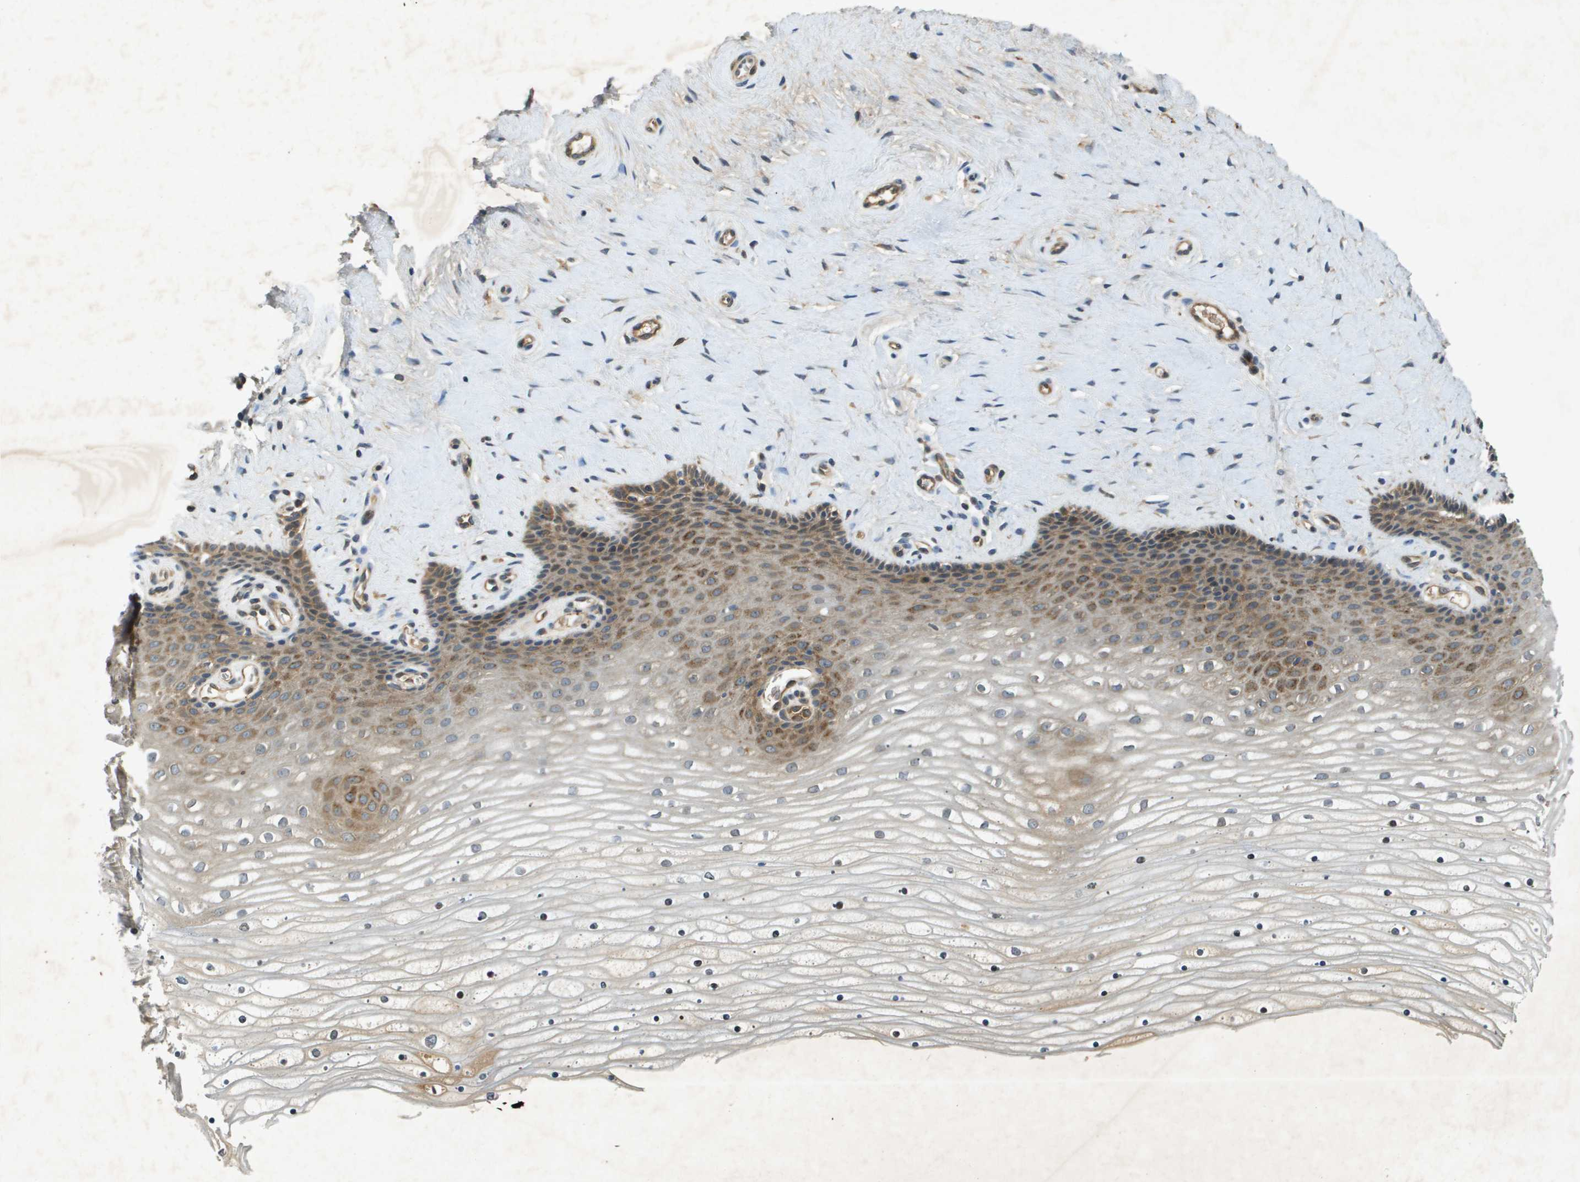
{"staining": {"intensity": "weak", "quantity": "<25%", "location": "cytoplasmic/membranous"}, "tissue": "cervix", "cell_type": "Glandular cells", "image_type": "normal", "snomed": [{"axis": "morphology", "description": "Normal tissue, NOS"}, {"axis": "topography", "description": "Cervix"}], "caption": "Cervix stained for a protein using IHC reveals no positivity glandular cells.", "gene": "PGAP3", "patient": {"sex": "female", "age": 39}}